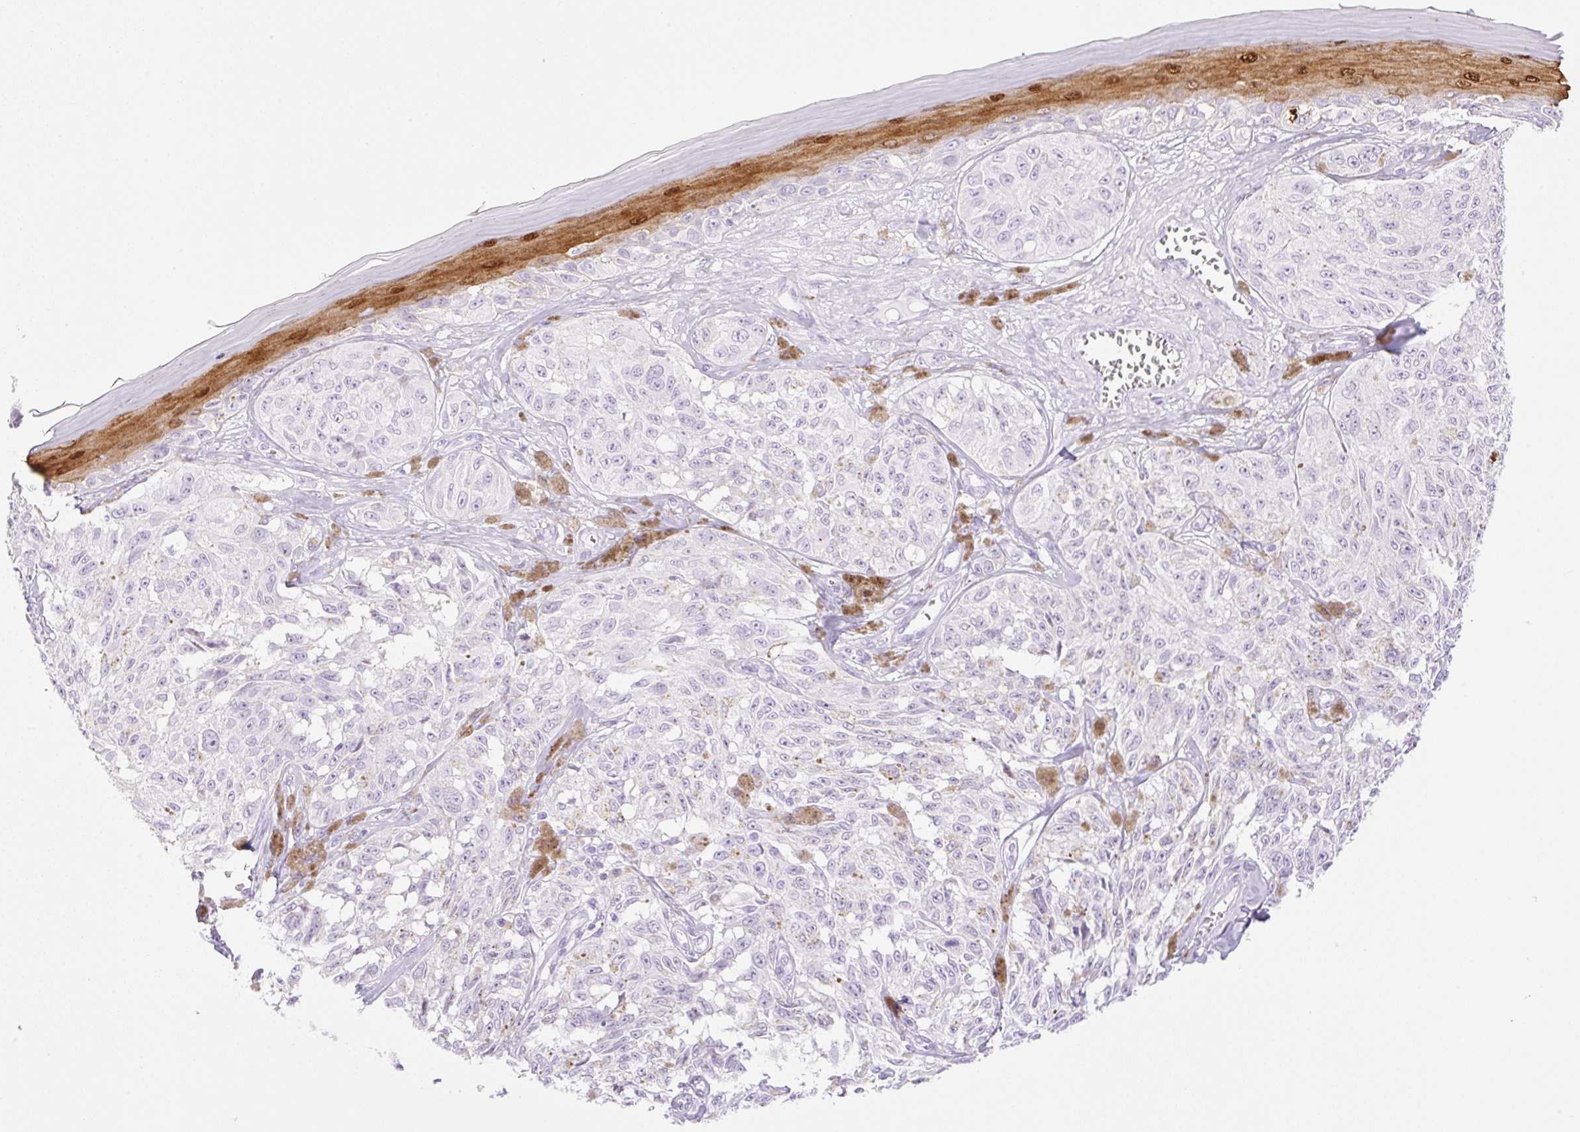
{"staining": {"intensity": "negative", "quantity": "none", "location": "none"}, "tissue": "melanoma", "cell_type": "Tumor cells", "image_type": "cancer", "snomed": [{"axis": "morphology", "description": "Malignant melanoma, NOS"}, {"axis": "topography", "description": "Skin"}], "caption": "DAB immunohistochemical staining of malignant melanoma shows no significant expression in tumor cells.", "gene": "SPRR4", "patient": {"sex": "male", "age": 68}}